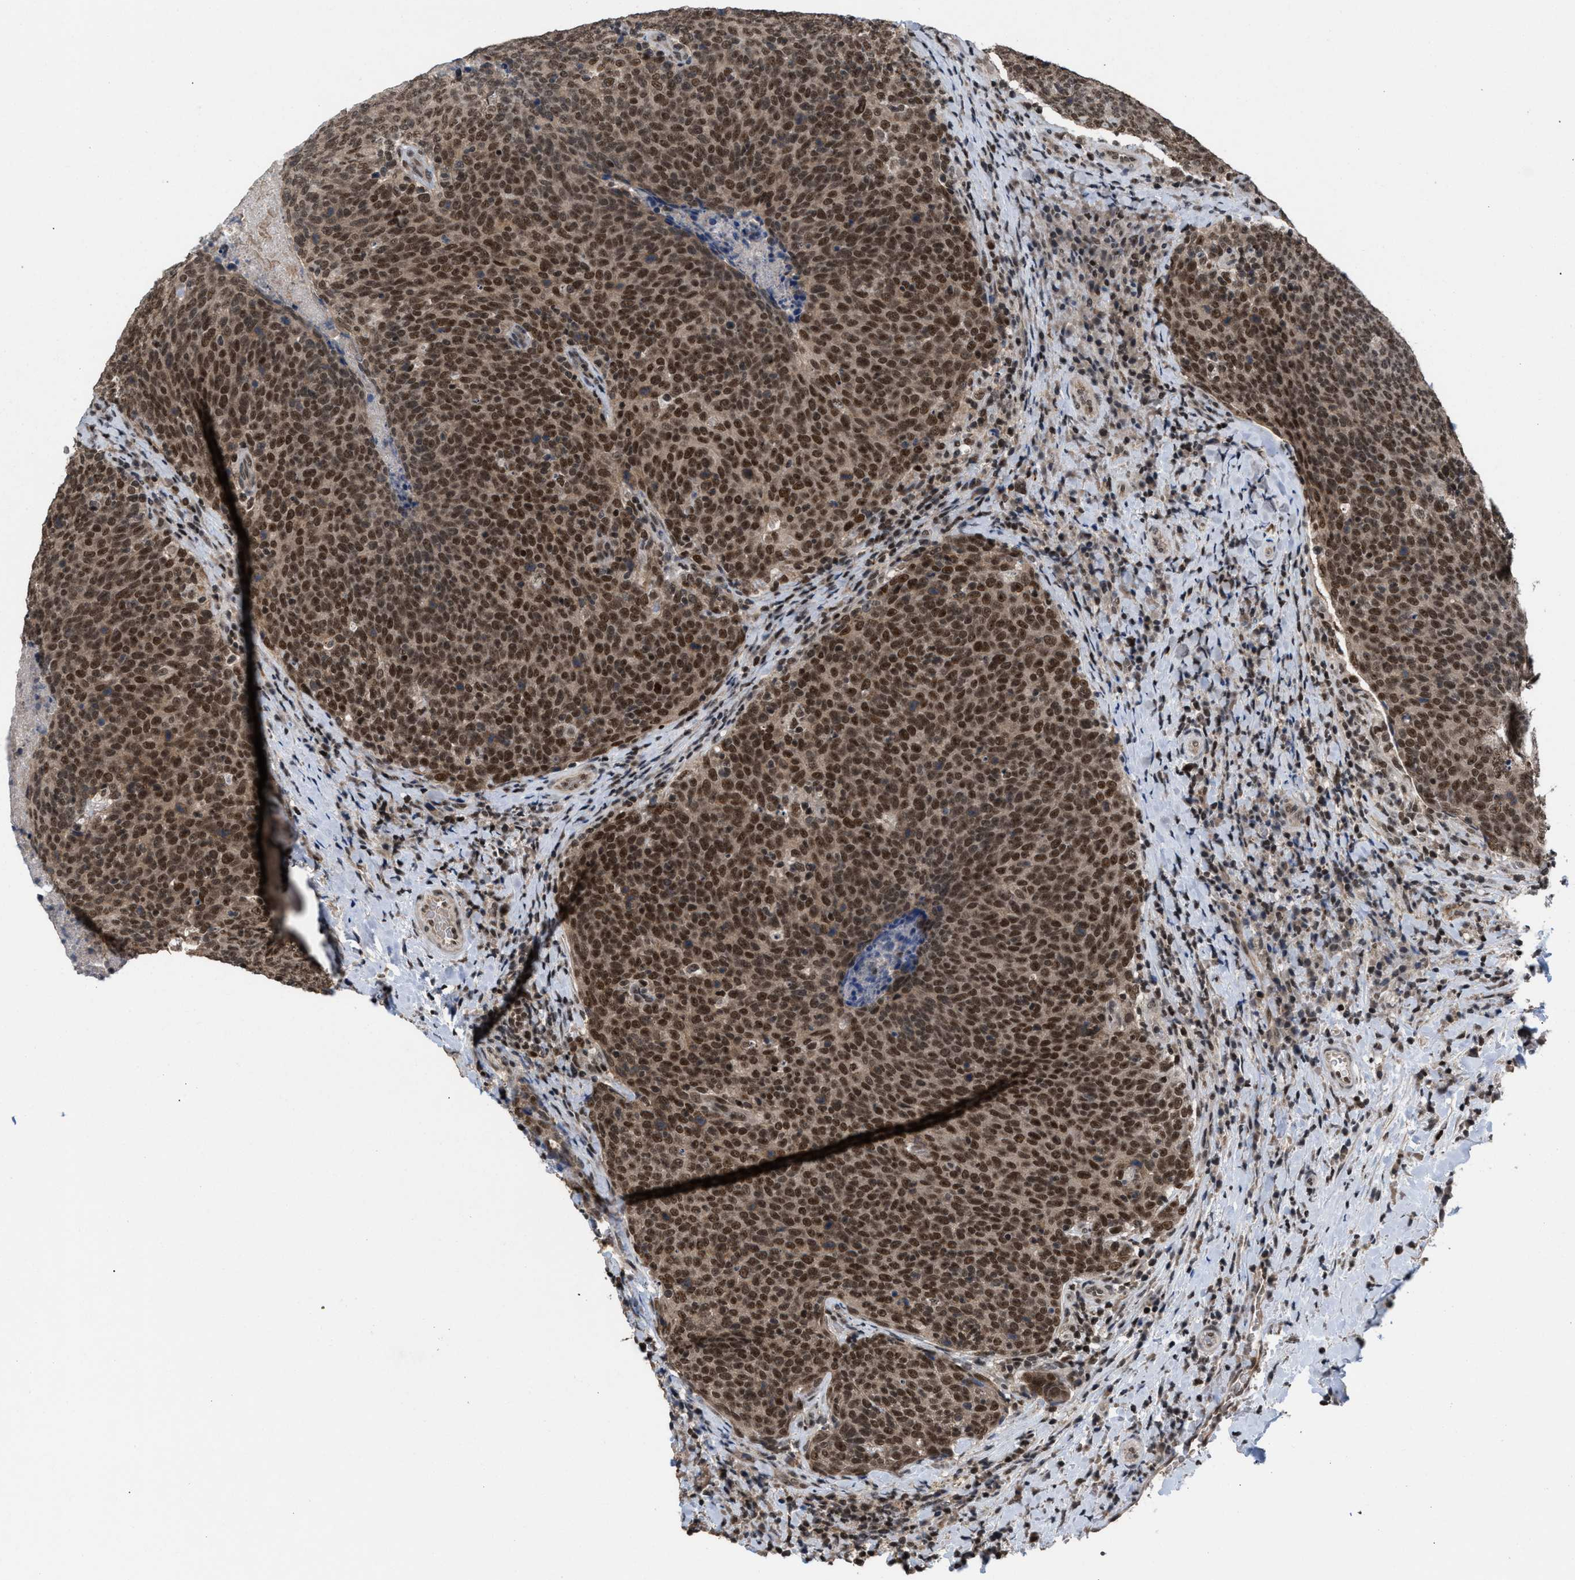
{"staining": {"intensity": "moderate", "quantity": ">75%", "location": "cytoplasmic/membranous,nuclear"}, "tissue": "head and neck cancer", "cell_type": "Tumor cells", "image_type": "cancer", "snomed": [{"axis": "morphology", "description": "Squamous cell carcinoma, NOS"}, {"axis": "morphology", "description": "Squamous cell carcinoma, metastatic, NOS"}, {"axis": "topography", "description": "Lymph node"}, {"axis": "topography", "description": "Head-Neck"}], "caption": "High-magnification brightfield microscopy of head and neck cancer stained with DAB (3,3'-diaminobenzidine) (brown) and counterstained with hematoxylin (blue). tumor cells exhibit moderate cytoplasmic/membranous and nuclear positivity is seen in approximately>75% of cells.", "gene": "C9orf78", "patient": {"sex": "male", "age": 62}}